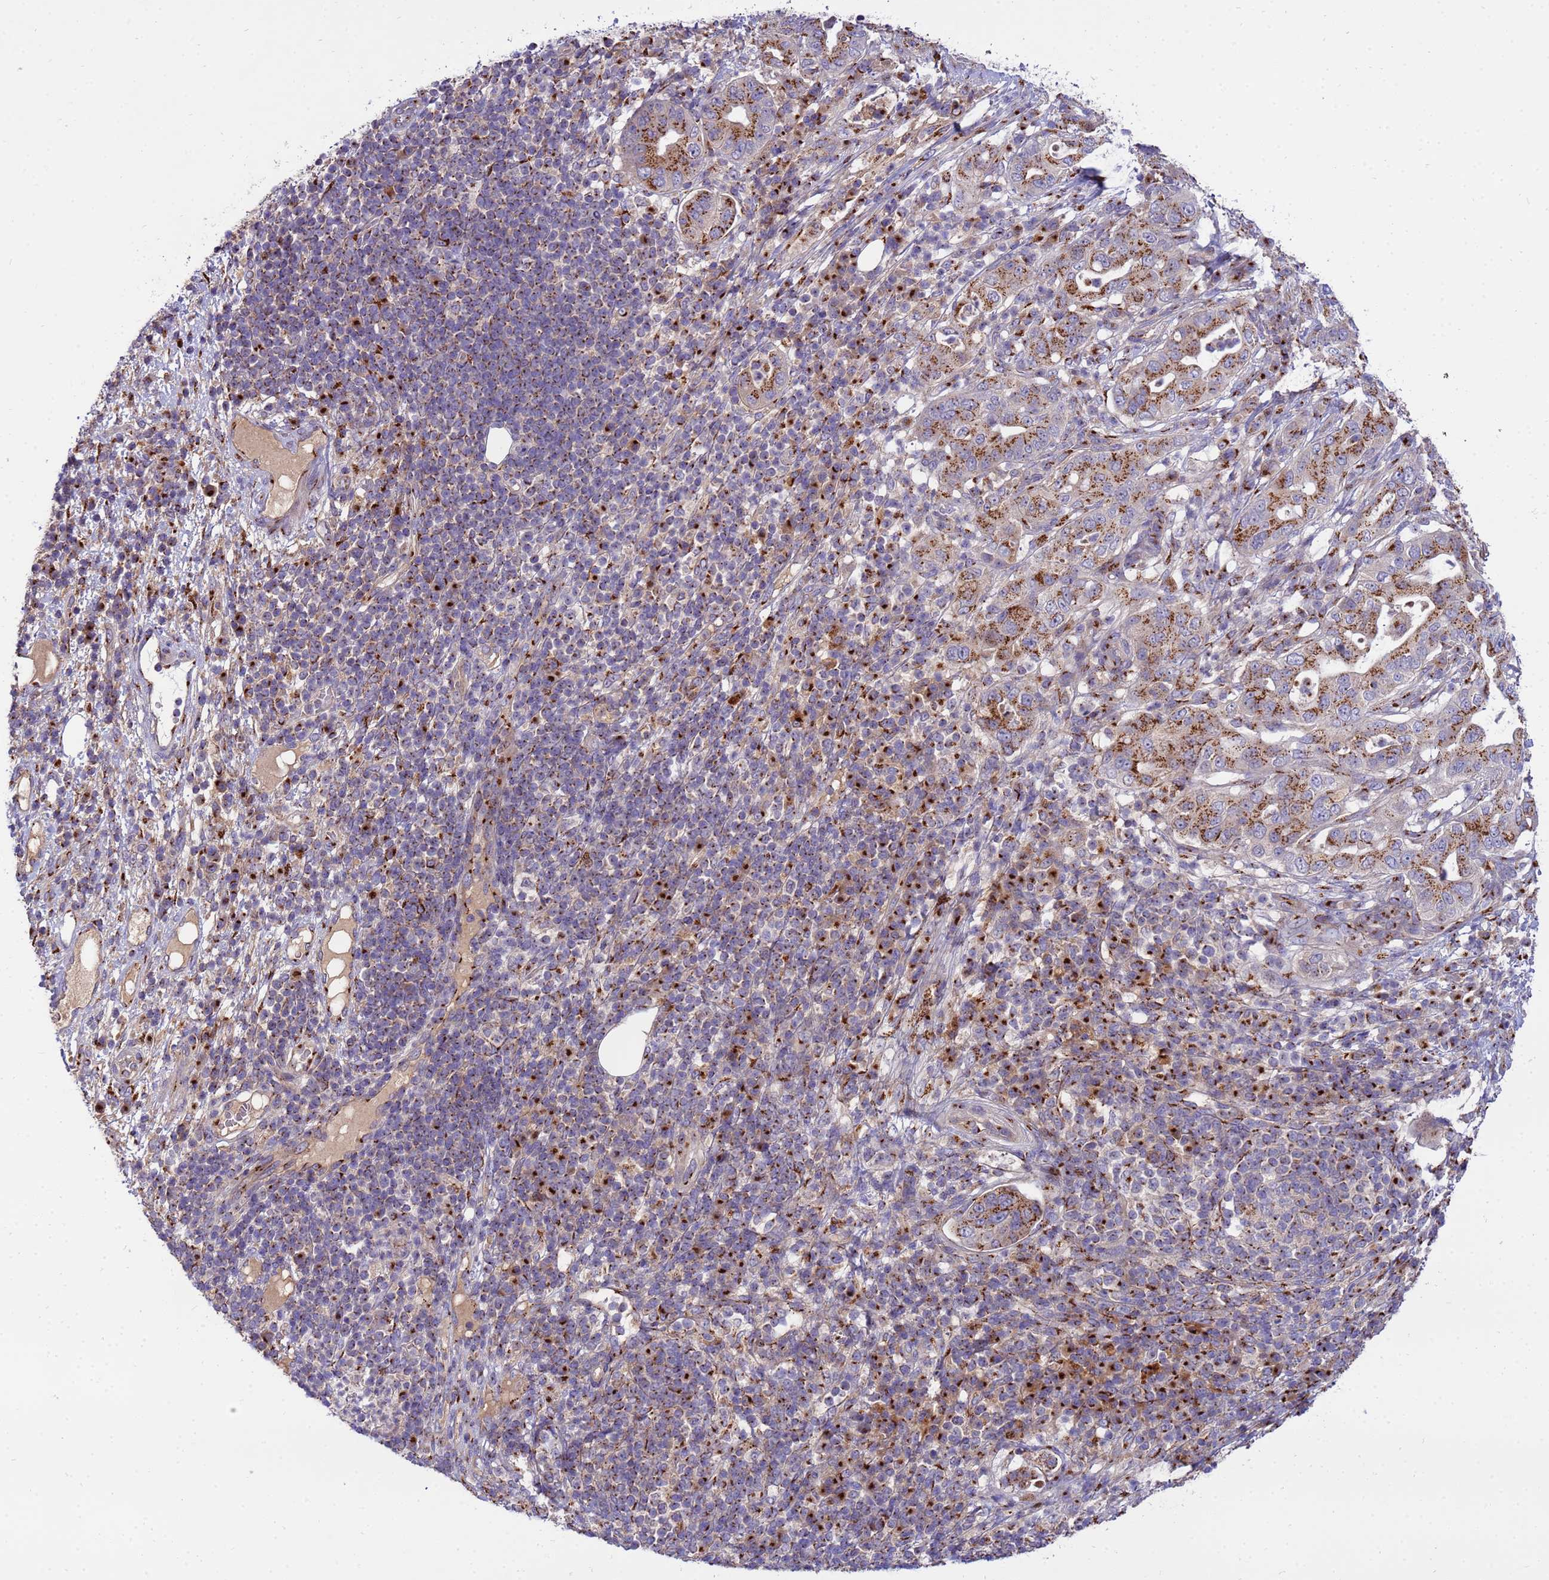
{"staining": {"intensity": "moderate", "quantity": ">75%", "location": "cytoplasmic/membranous"}, "tissue": "pancreatic cancer", "cell_type": "Tumor cells", "image_type": "cancer", "snomed": [{"axis": "morphology", "description": "Normal tissue, NOS"}, {"axis": "morphology", "description": "Adenocarcinoma, NOS"}, {"axis": "topography", "description": "Lymph node"}, {"axis": "topography", "description": "Pancreas"}], "caption": "Immunohistochemical staining of pancreatic cancer reveals medium levels of moderate cytoplasmic/membranous staining in approximately >75% of tumor cells.", "gene": "HPS3", "patient": {"sex": "female", "age": 67}}